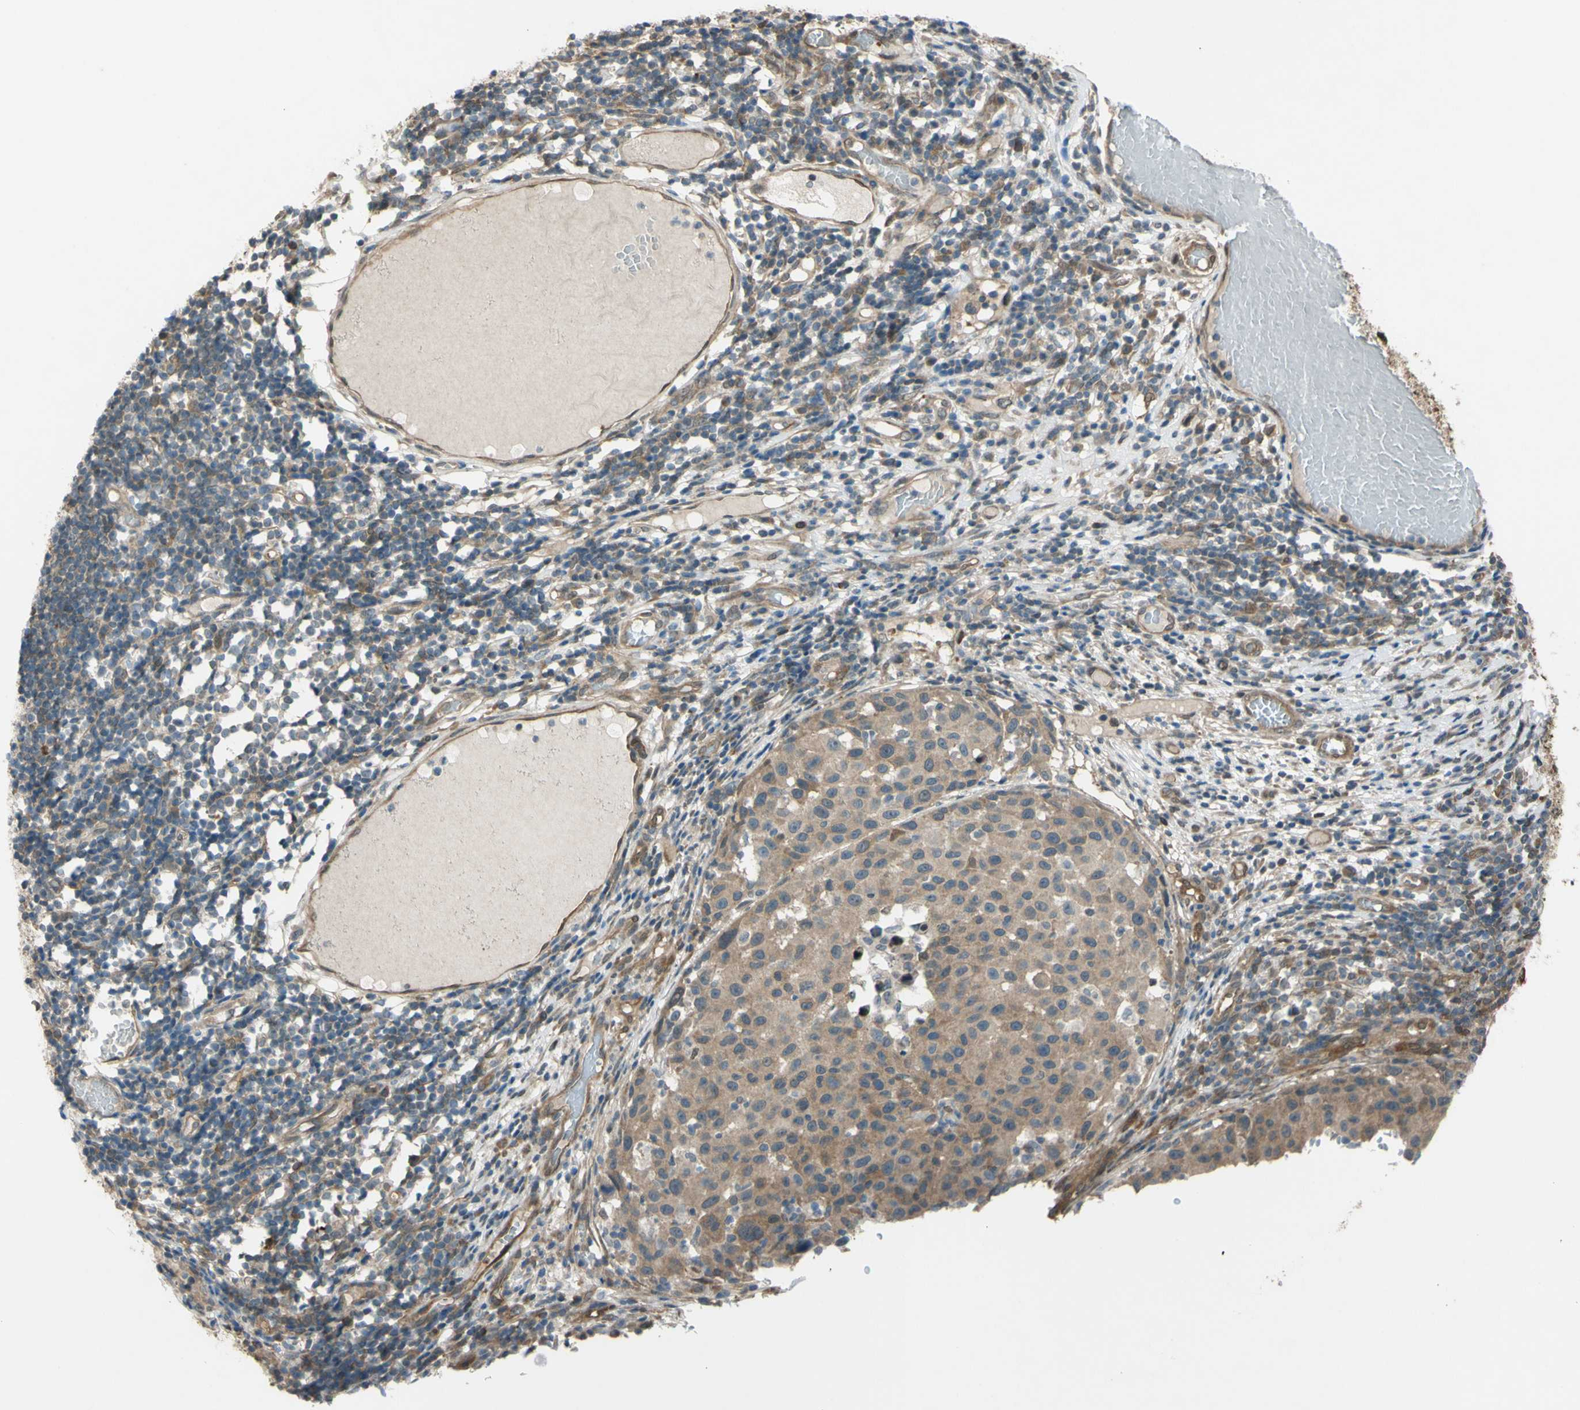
{"staining": {"intensity": "weak", "quantity": ">75%", "location": "cytoplasmic/membranous"}, "tissue": "melanoma", "cell_type": "Tumor cells", "image_type": "cancer", "snomed": [{"axis": "morphology", "description": "Malignant melanoma, Metastatic site"}, {"axis": "topography", "description": "Lymph node"}], "caption": "Human melanoma stained with a protein marker exhibits weak staining in tumor cells.", "gene": "YWHAQ", "patient": {"sex": "male", "age": 61}}